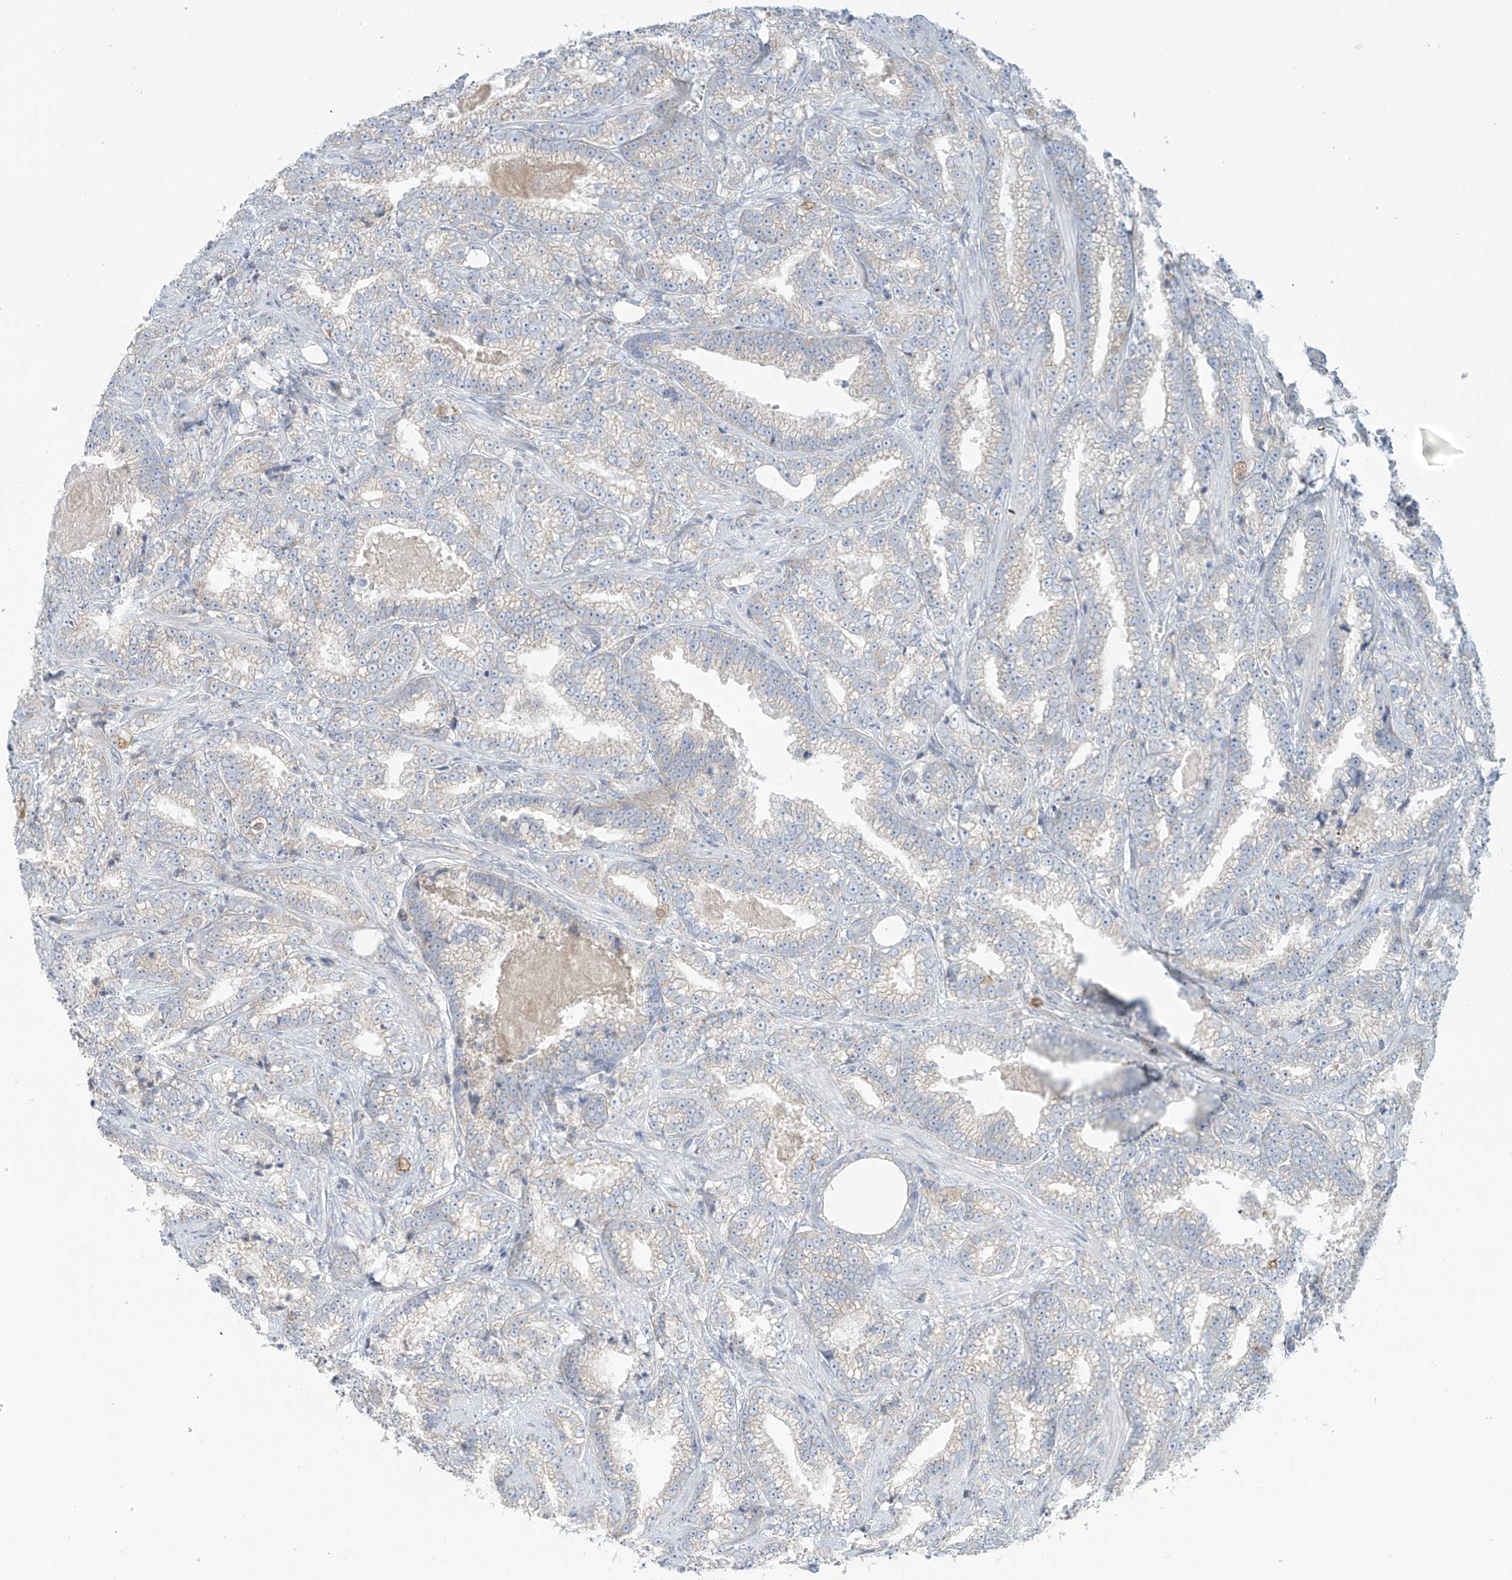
{"staining": {"intensity": "negative", "quantity": "none", "location": "none"}, "tissue": "prostate cancer", "cell_type": "Tumor cells", "image_type": "cancer", "snomed": [{"axis": "morphology", "description": "Adenocarcinoma, High grade"}, {"axis": "topography", "description": "Prostate and seminal vesicle, NOS"}], "caption": "This is an immunohistochemistry (IHC) histopathology image of human prostate adenocarcinoma (high-grade). There is no staining in tumor cells.", "gene": "SLC6A12", "patient": {"sex": "male", "age": 67}}